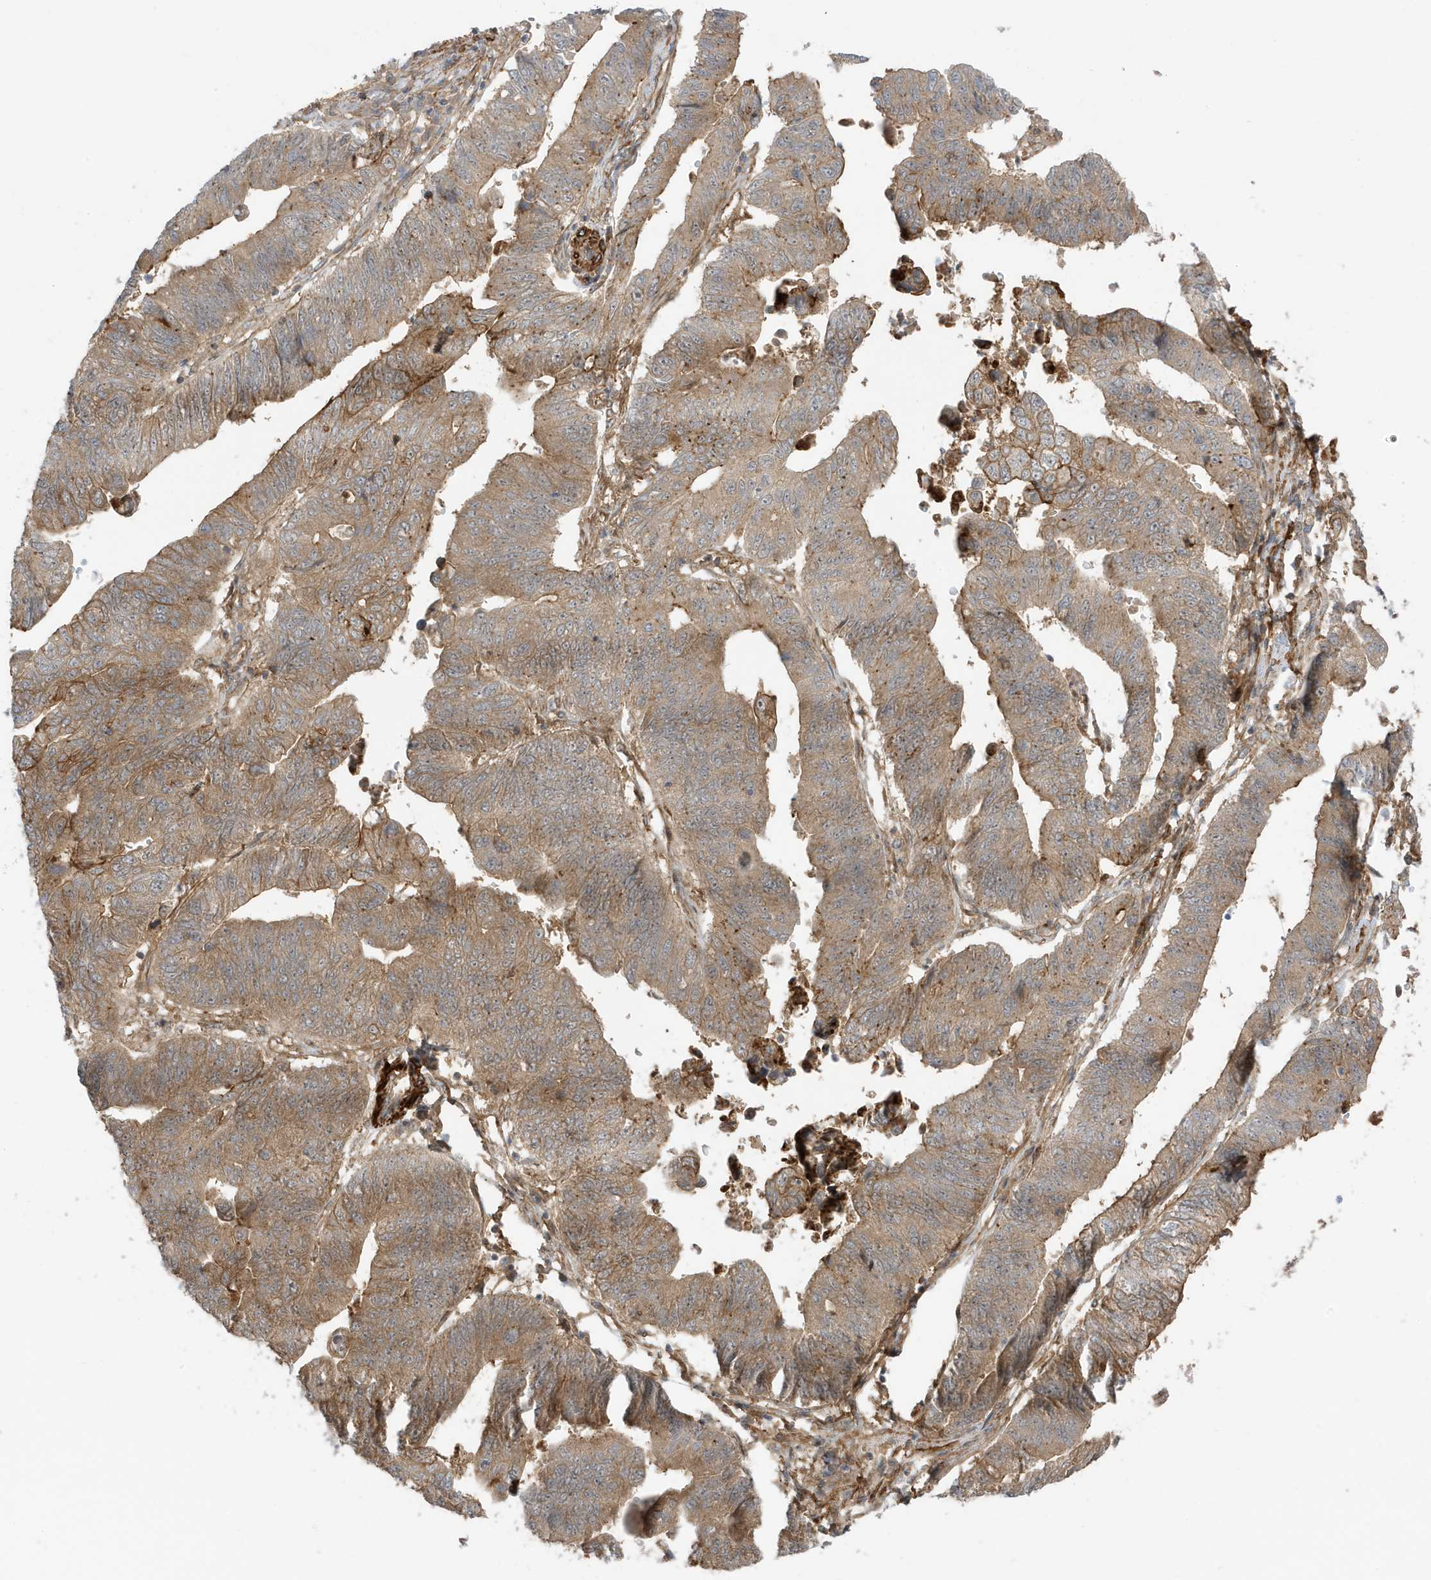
{"staining": {"intensity": "moderate", "quantity": ">75%", "location": "cytoplasmic/membranous"}, "tissue": "stomach cancer", "cell_type": "Tumor cells", "image_type": "cancer", "snomed": [{"axis": "morphology", "description": "Adenocarcinoma, NOS"}, {"axis": "topography", "description": "Stomach"}], "caption": "Tumor cells display medium levels of moderate cytoplasmic/membranous staining in approximately >75% of cells in stomach cancer (adenocarcinoma). (DAB IHC with brightfield microscopy, high magnification).", "gene": "CDC42EP3", "patient": {"sex": "male", "age": 59}}